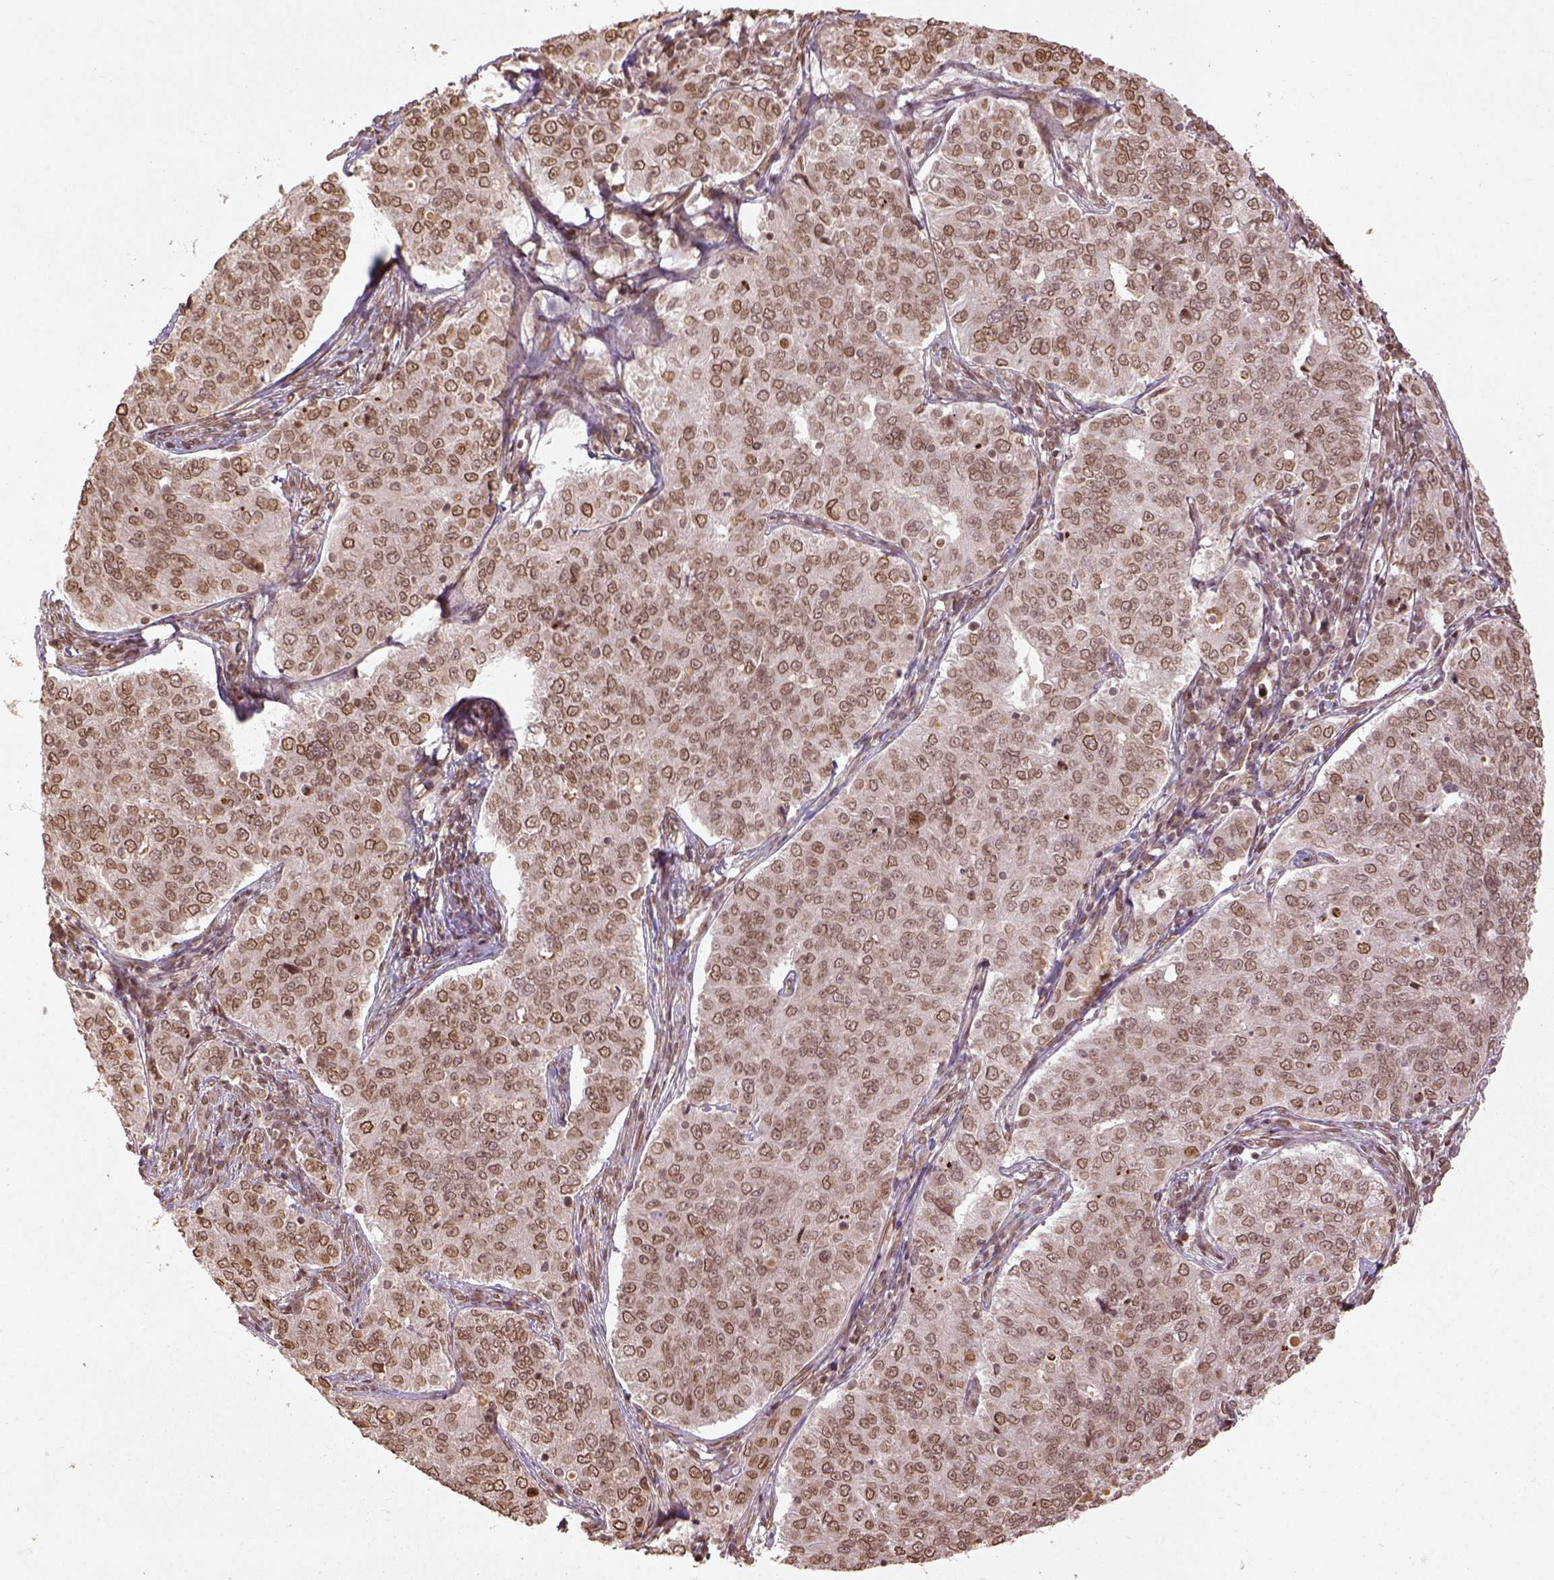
{"staining": {"intensity": "moderate", "quantity": ">75%", "location": "nuclear"}, "tissue": "endometrial cancer", "cell_type": "Tumor cells", "image_type": "cancer", "snomed": [{"axis": "morphology", "description": "Adenocarcinoma, NOS"}, {"axis": "topography", "description": "Endometrium"}], "caption": "Immunohistochemistry histopathology image of neoplastic tissue: endometrial cancer (adenocarcinoma) stained using immunohistochemistry (IHC) exhibits medium levels of moderate protein expression localized specifically in the nuclear of tumor cells, appearing as a nuclear brown color.", "gene": "BANF1", "patient": {"sex": "female", "age": 43}}